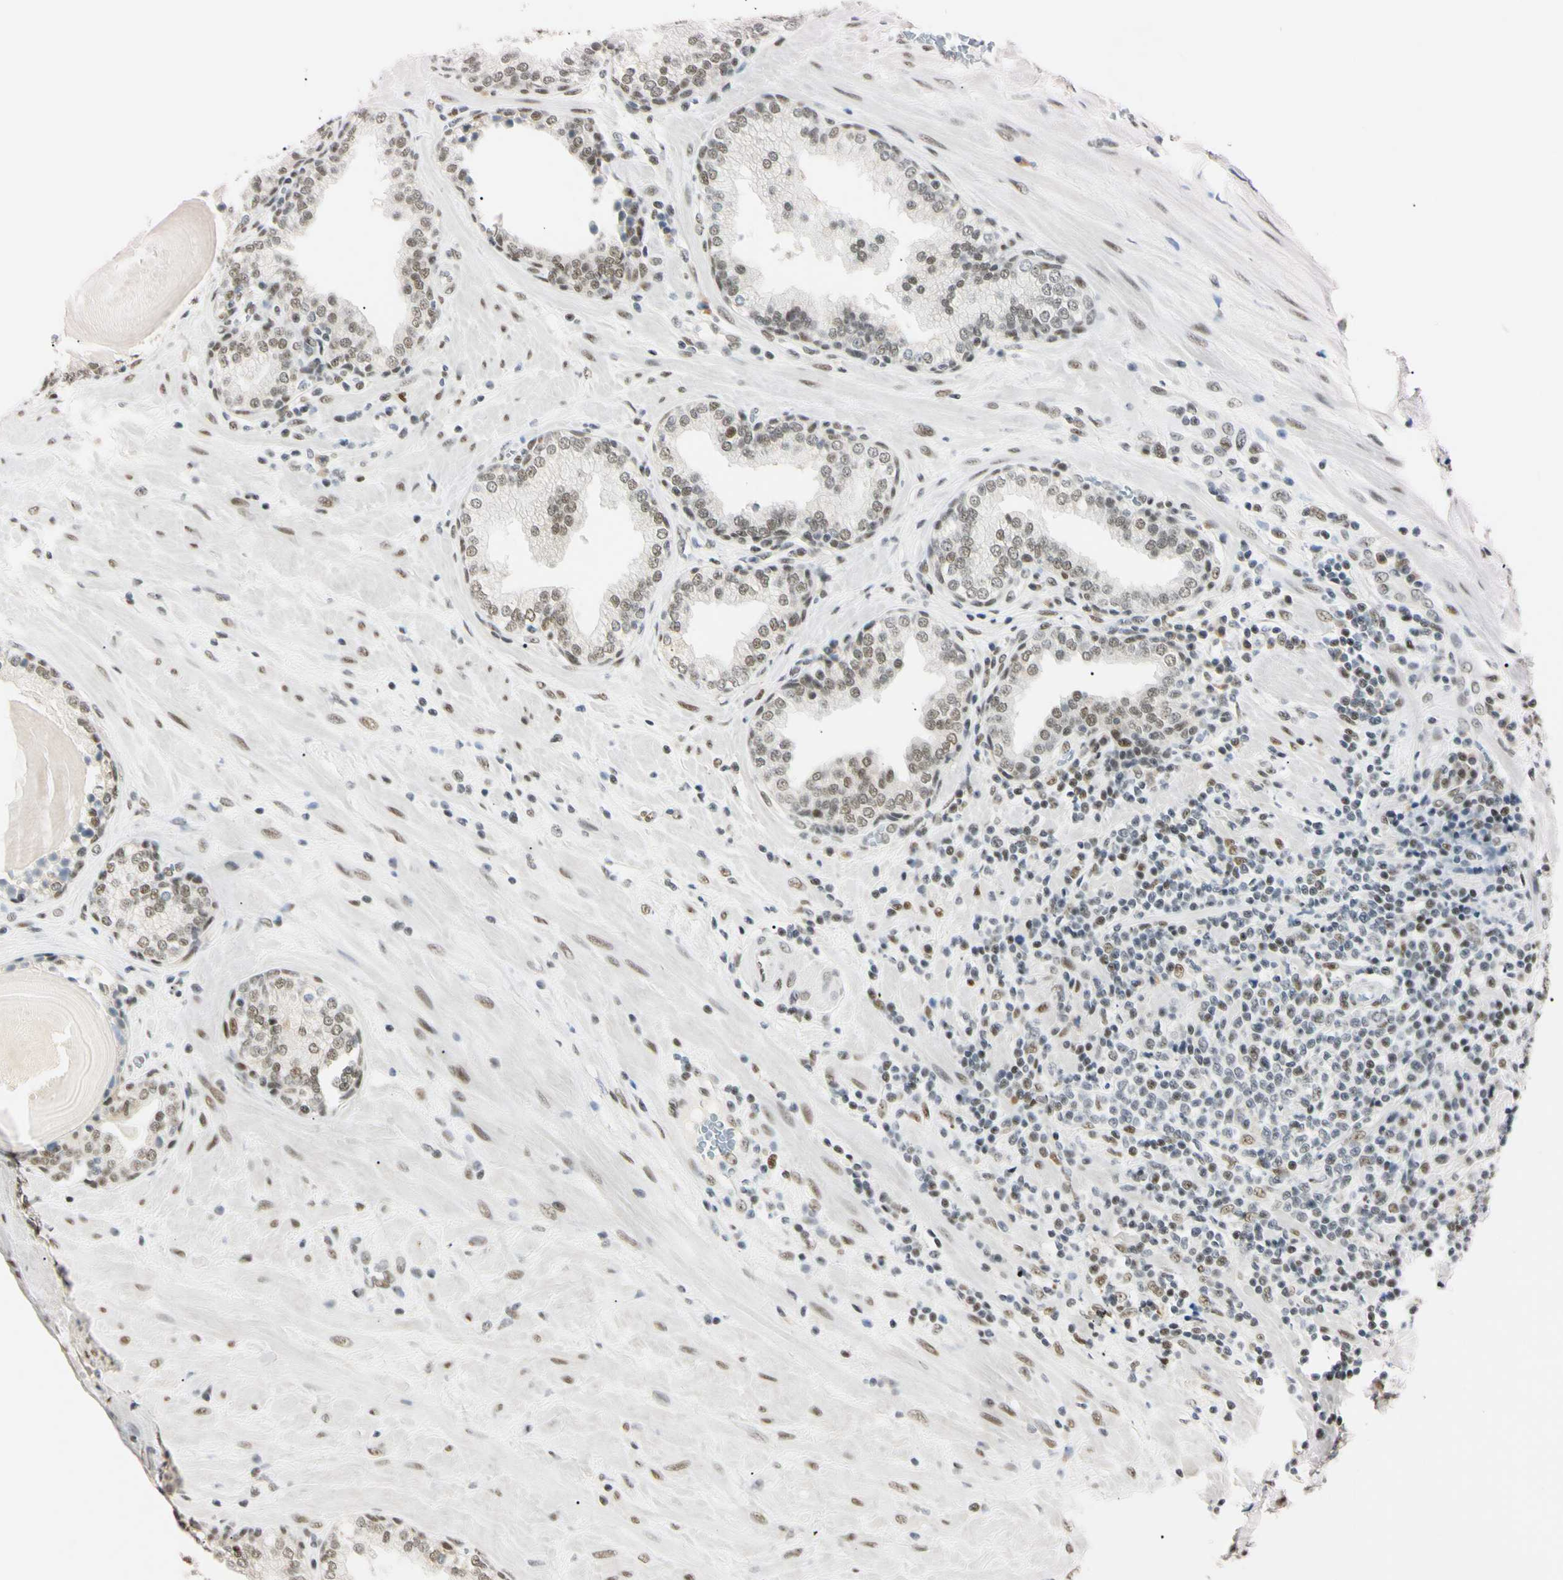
{"staining": {"intensity": "moderate", "quantity": ">75%", "location": "cytoplasmic/membranous,nuclear"}, "tissue": "prostate", "cell_type": "Glandular cells", "image_type": "normal", "snomed": [{"axis": "morphology", "description": "Normal tissue, NOS"}, {"axis": "topography", "description": "Prostate"}], "caption": "A photomicrograph of human prostate stained for a protein demonstrates moderate cytoplasmic/membranous,nuclear brown staining in glandular cells.", "gene": "ZNF134", "patient": {"sex": "male", "age": 51}}